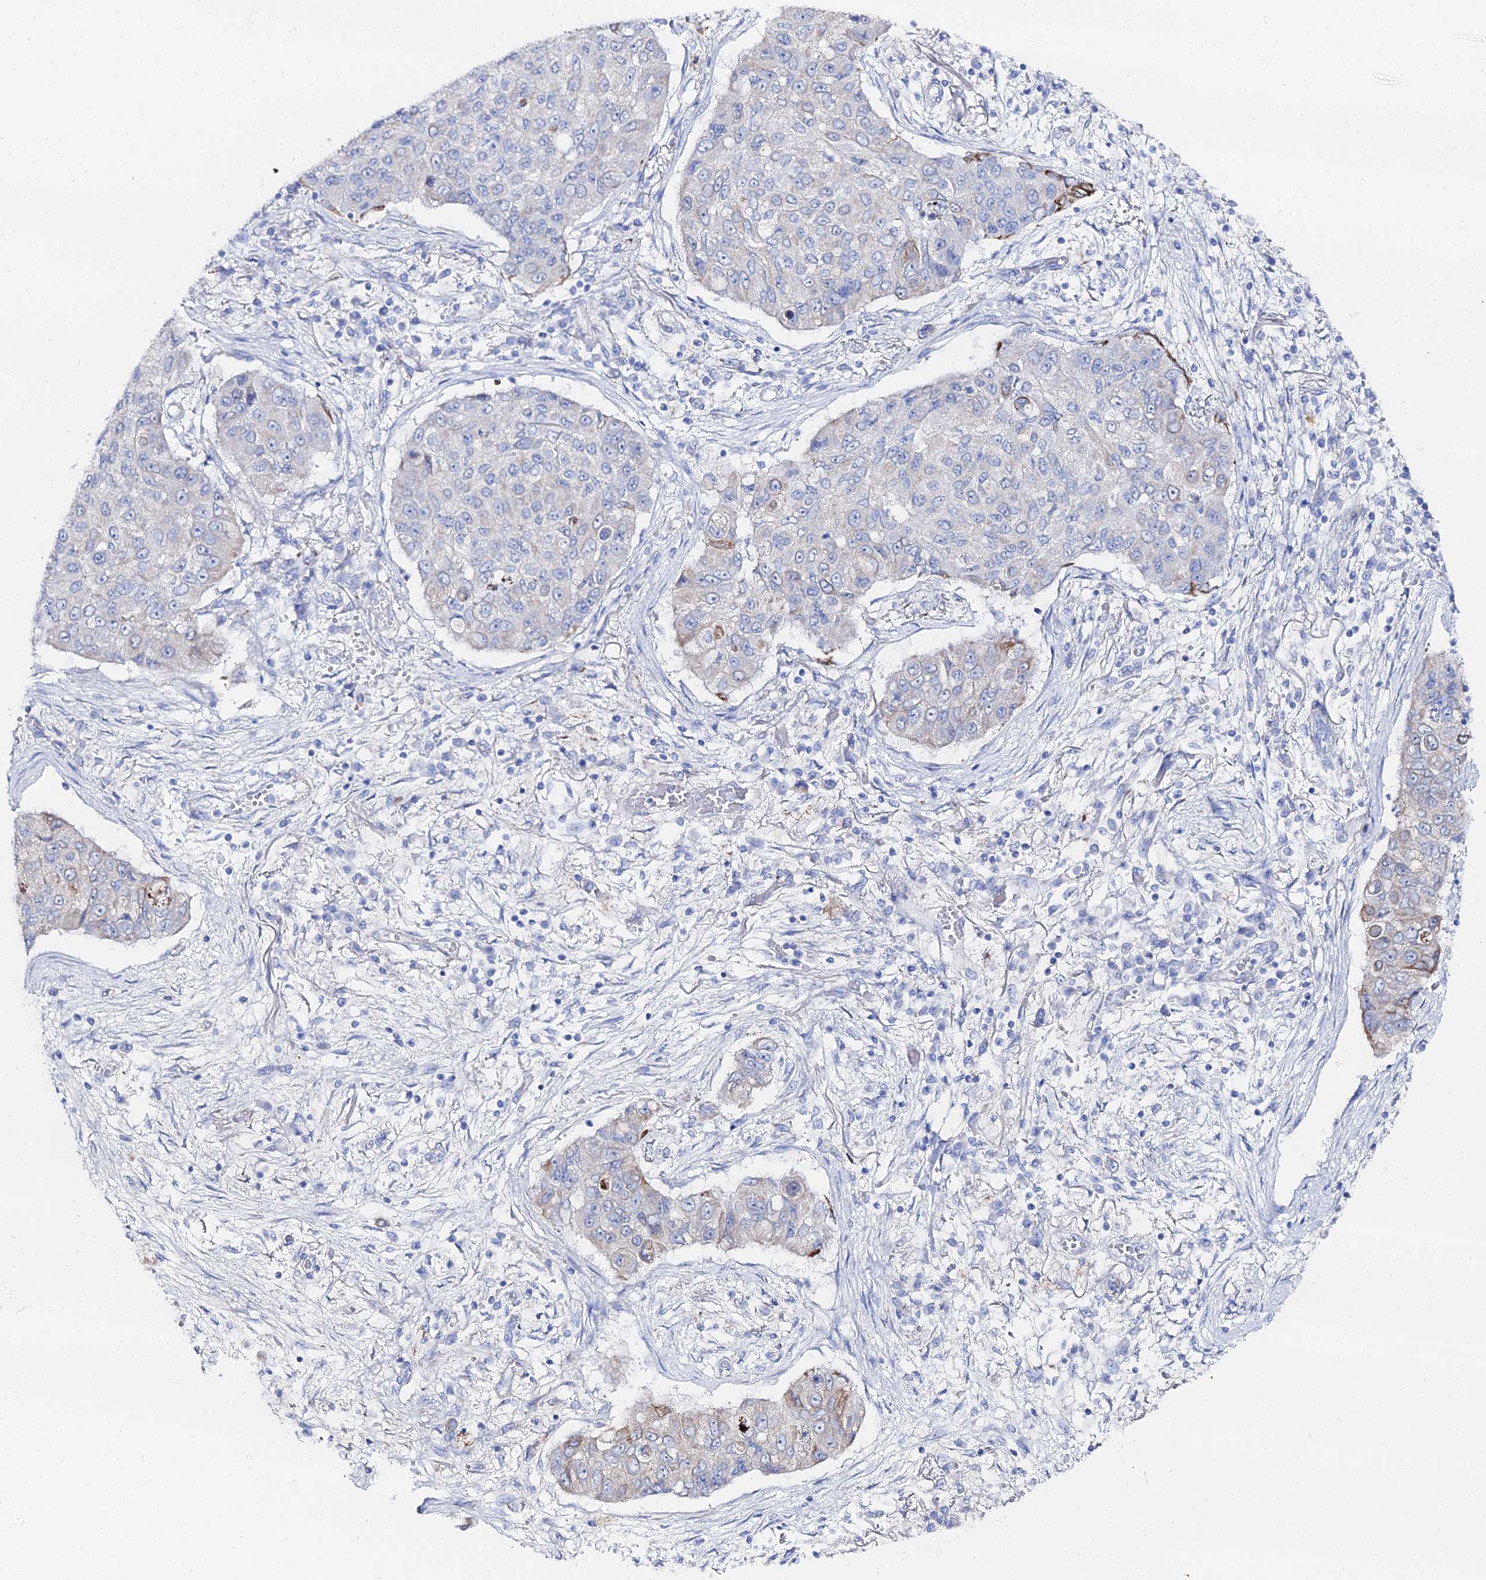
{"staining": {"intensity": "negative", "quantity": "none", "location": "none"}, "tissue": "lung cancer", "cell_type": "Tumor cells", "image_type": "cancer", "snomed": [{"axis": "morphology", "description": "Squamous cell carcinoma, NOS"}, {"axis": "topography", "description": "Lung"}], "caption": "IHC image of neoplastic tissue: squamous cell carcinoma (lung) stained with DAB displays no significant protein expression in tumor cells.", "gene": "DHX34", "patient": {"sex": "male", "age": 74}}